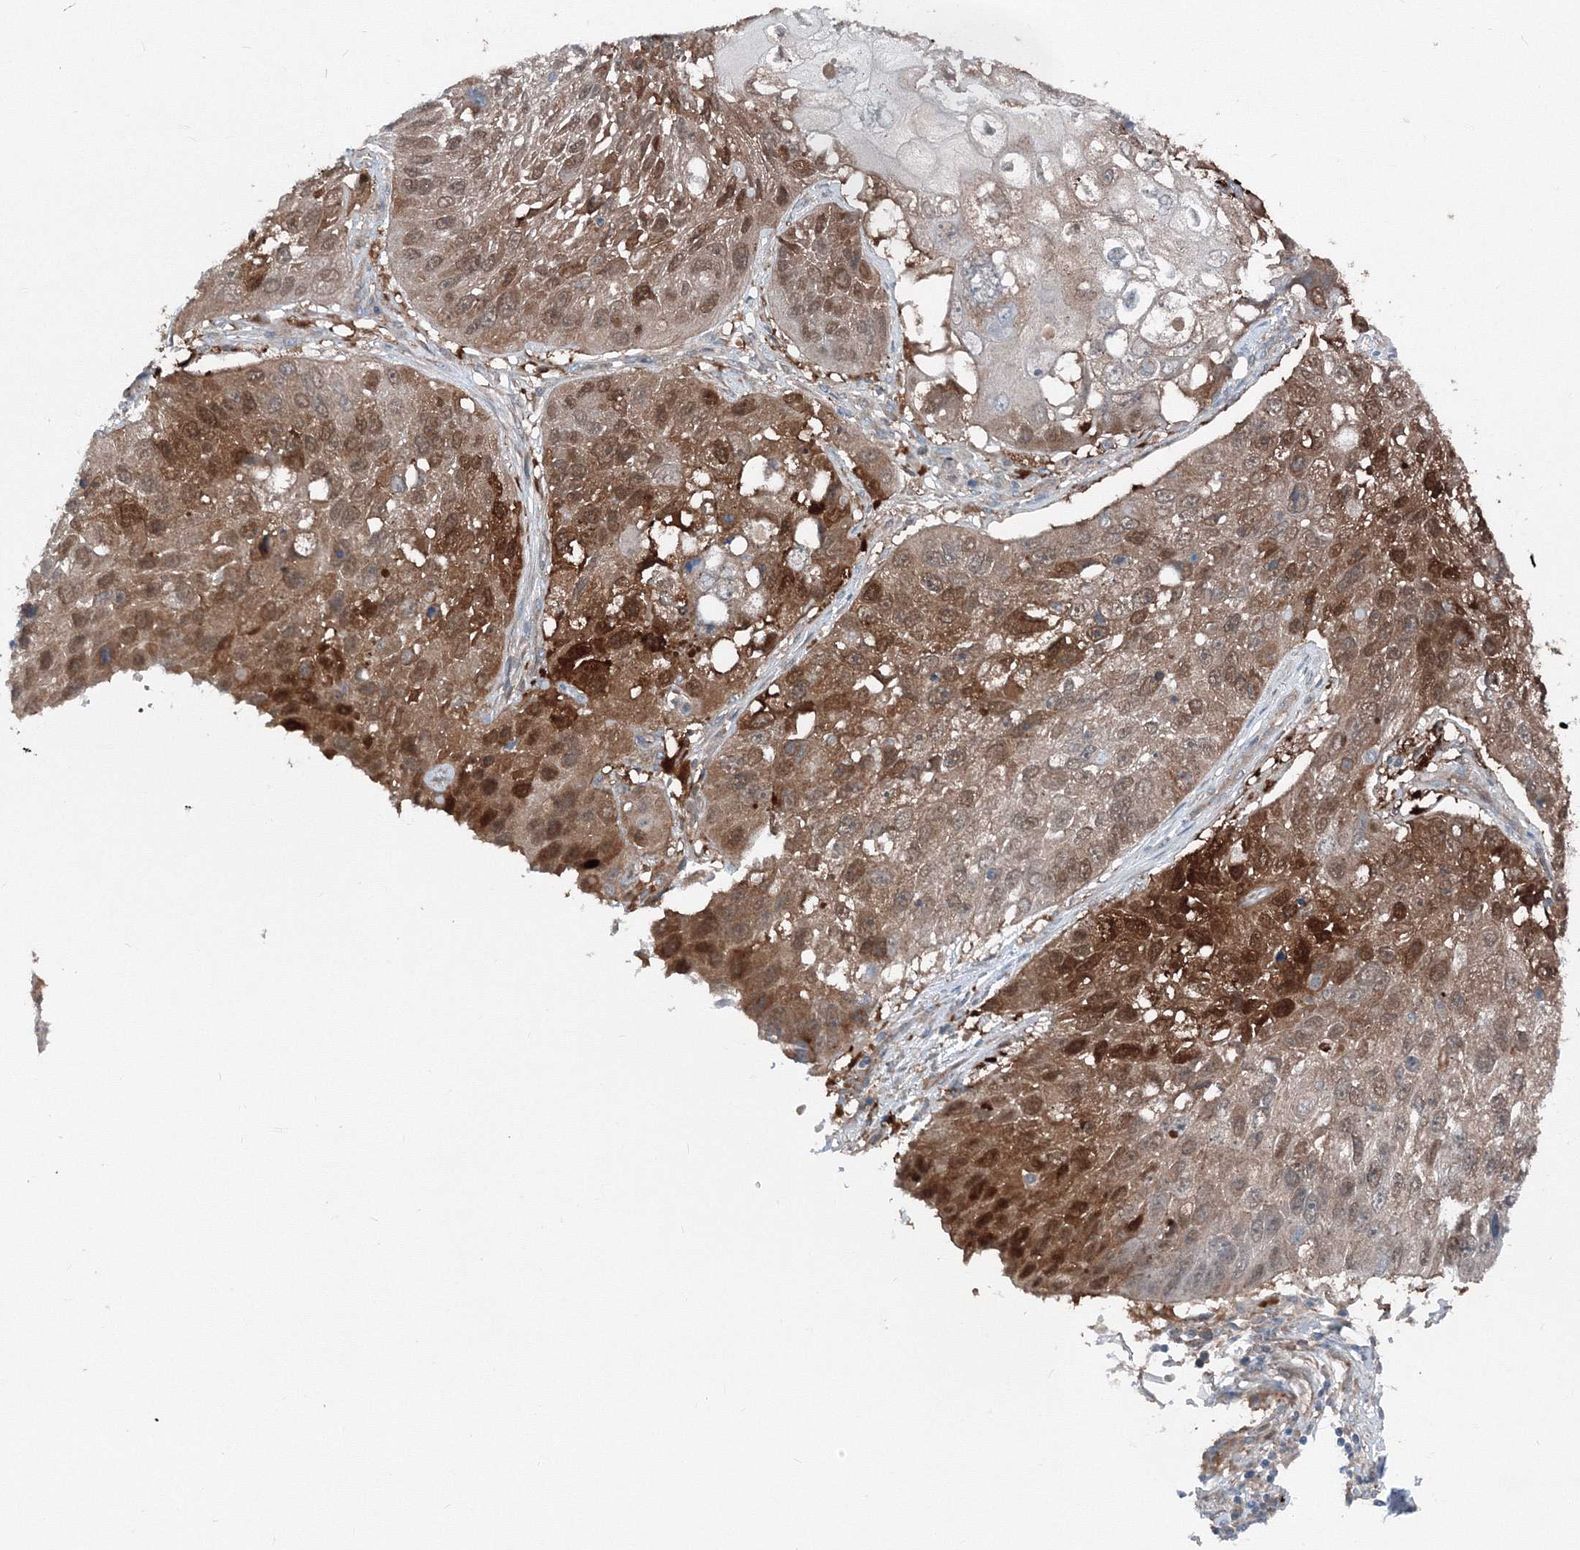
{"staining": {"intensity": "moderate", "quantity": ">75%", "location": "cytoplasmic/membranous,nuclear"}, "tissue": "lung cancer", "cell_type": "Tumor cells", "image_type": "cancer", "snomed": [{"axis": "morphology", "description": "Squamous cell carcinoma, NOS"}, {"axis": "topography", "description": "Lung"}], "caption": "A histopathology image of lung squamous cell carcinoma stained for a protein displays moderate cytoplasmic/membranous and nuclear brown staining in tumor cells.", "gene": "TPRKB", "patient": {"sex": "male", "age": 61}}